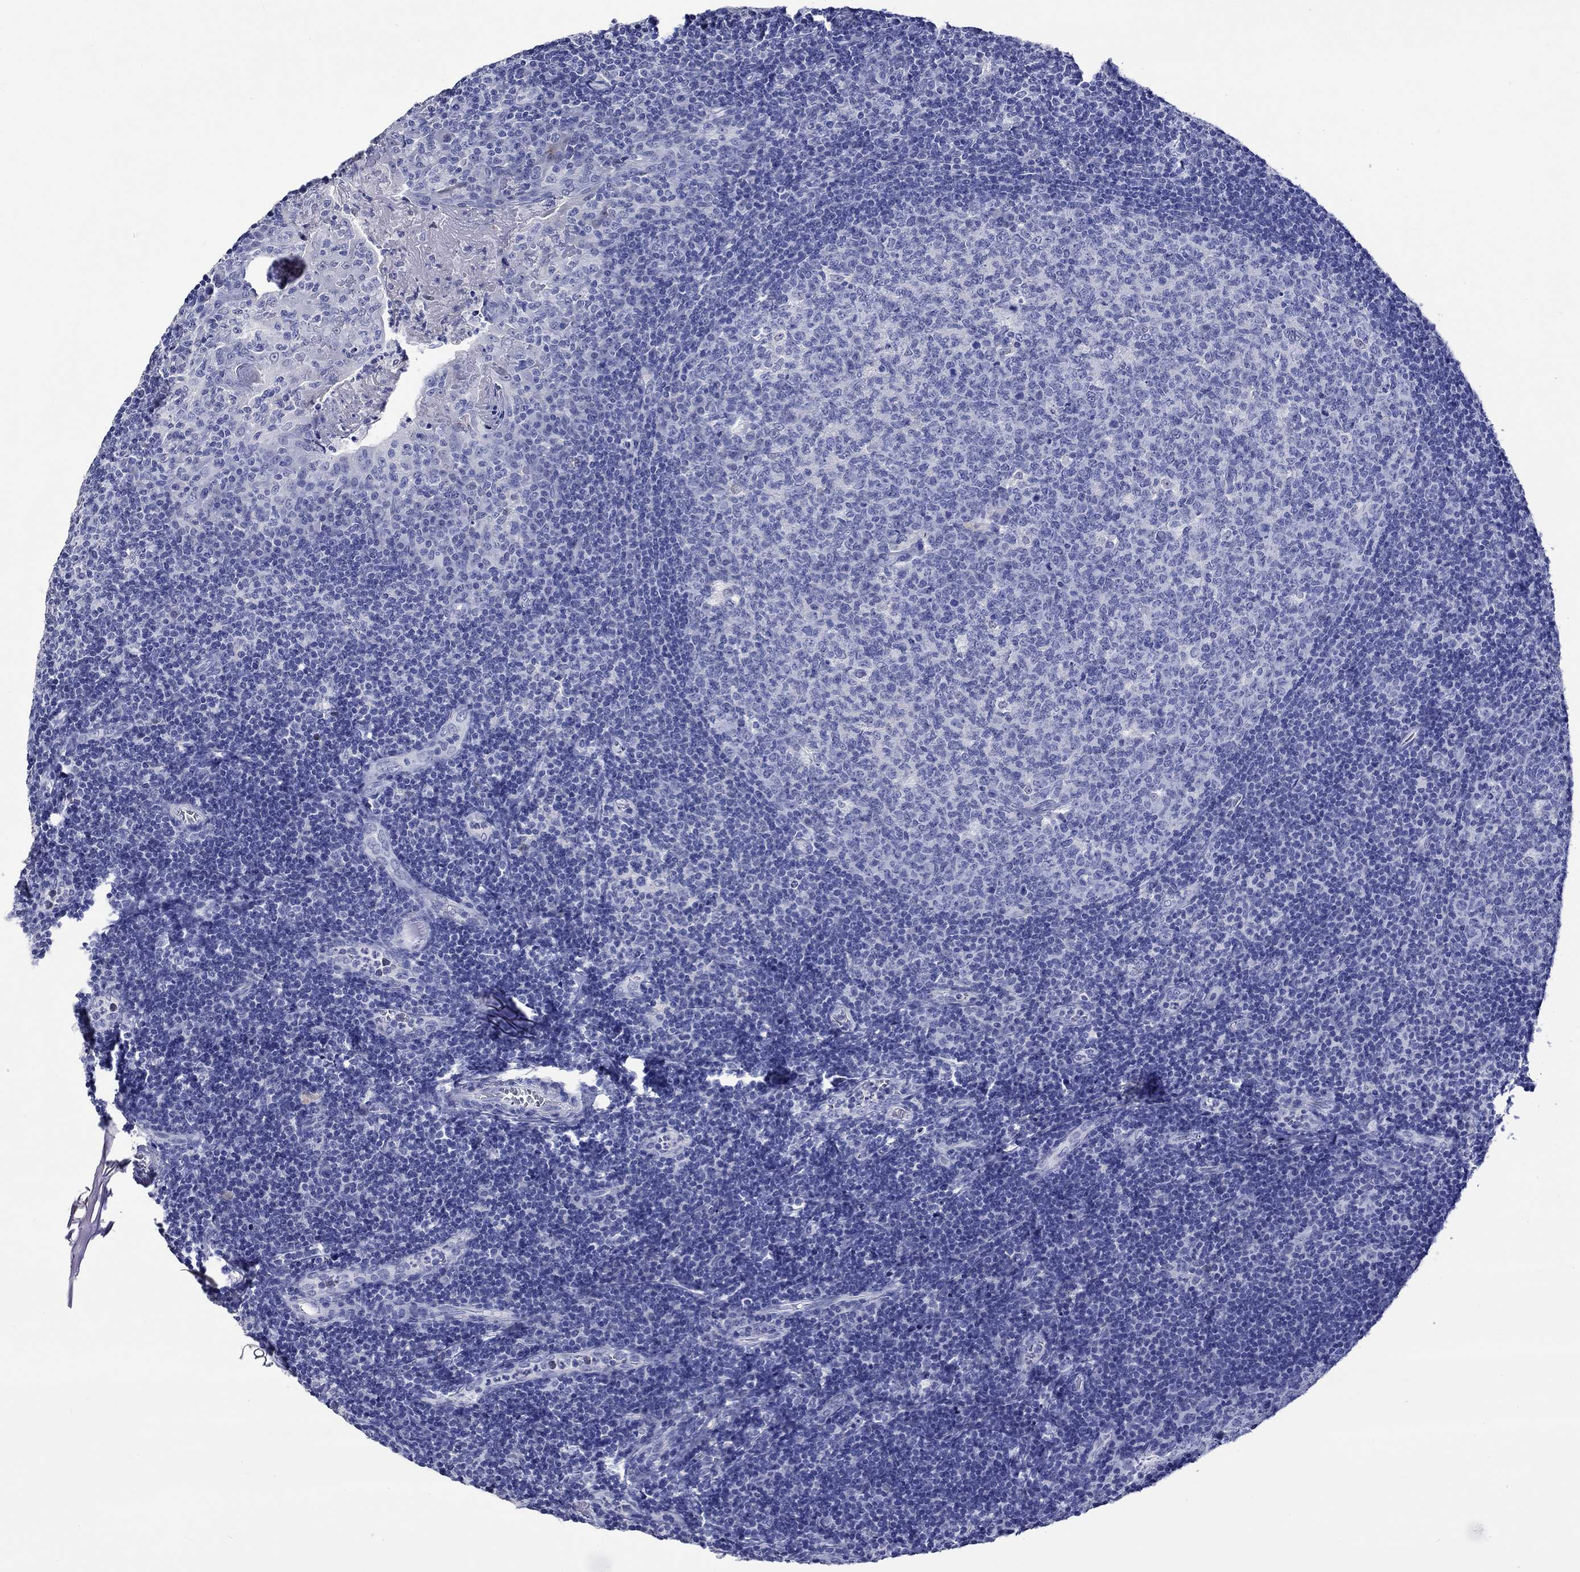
{"staining": {"intensity": "negative", "quantity": "none", "location": "none"}, "tissue": "tonsil", "cell_type": "Germinal center cells", "image_type": "normal", "snomed": [{"axis": "morphology", "description": "Normal tissue, NOS"}, {"axis": "topography", "description": "Tonsil"}], "caption": "Micrograph shows no protein positivity in germinal center cells of unremarkable tonsil.", "gene": "KLHL35", "patient": {"sex": "female", "age": 13}}